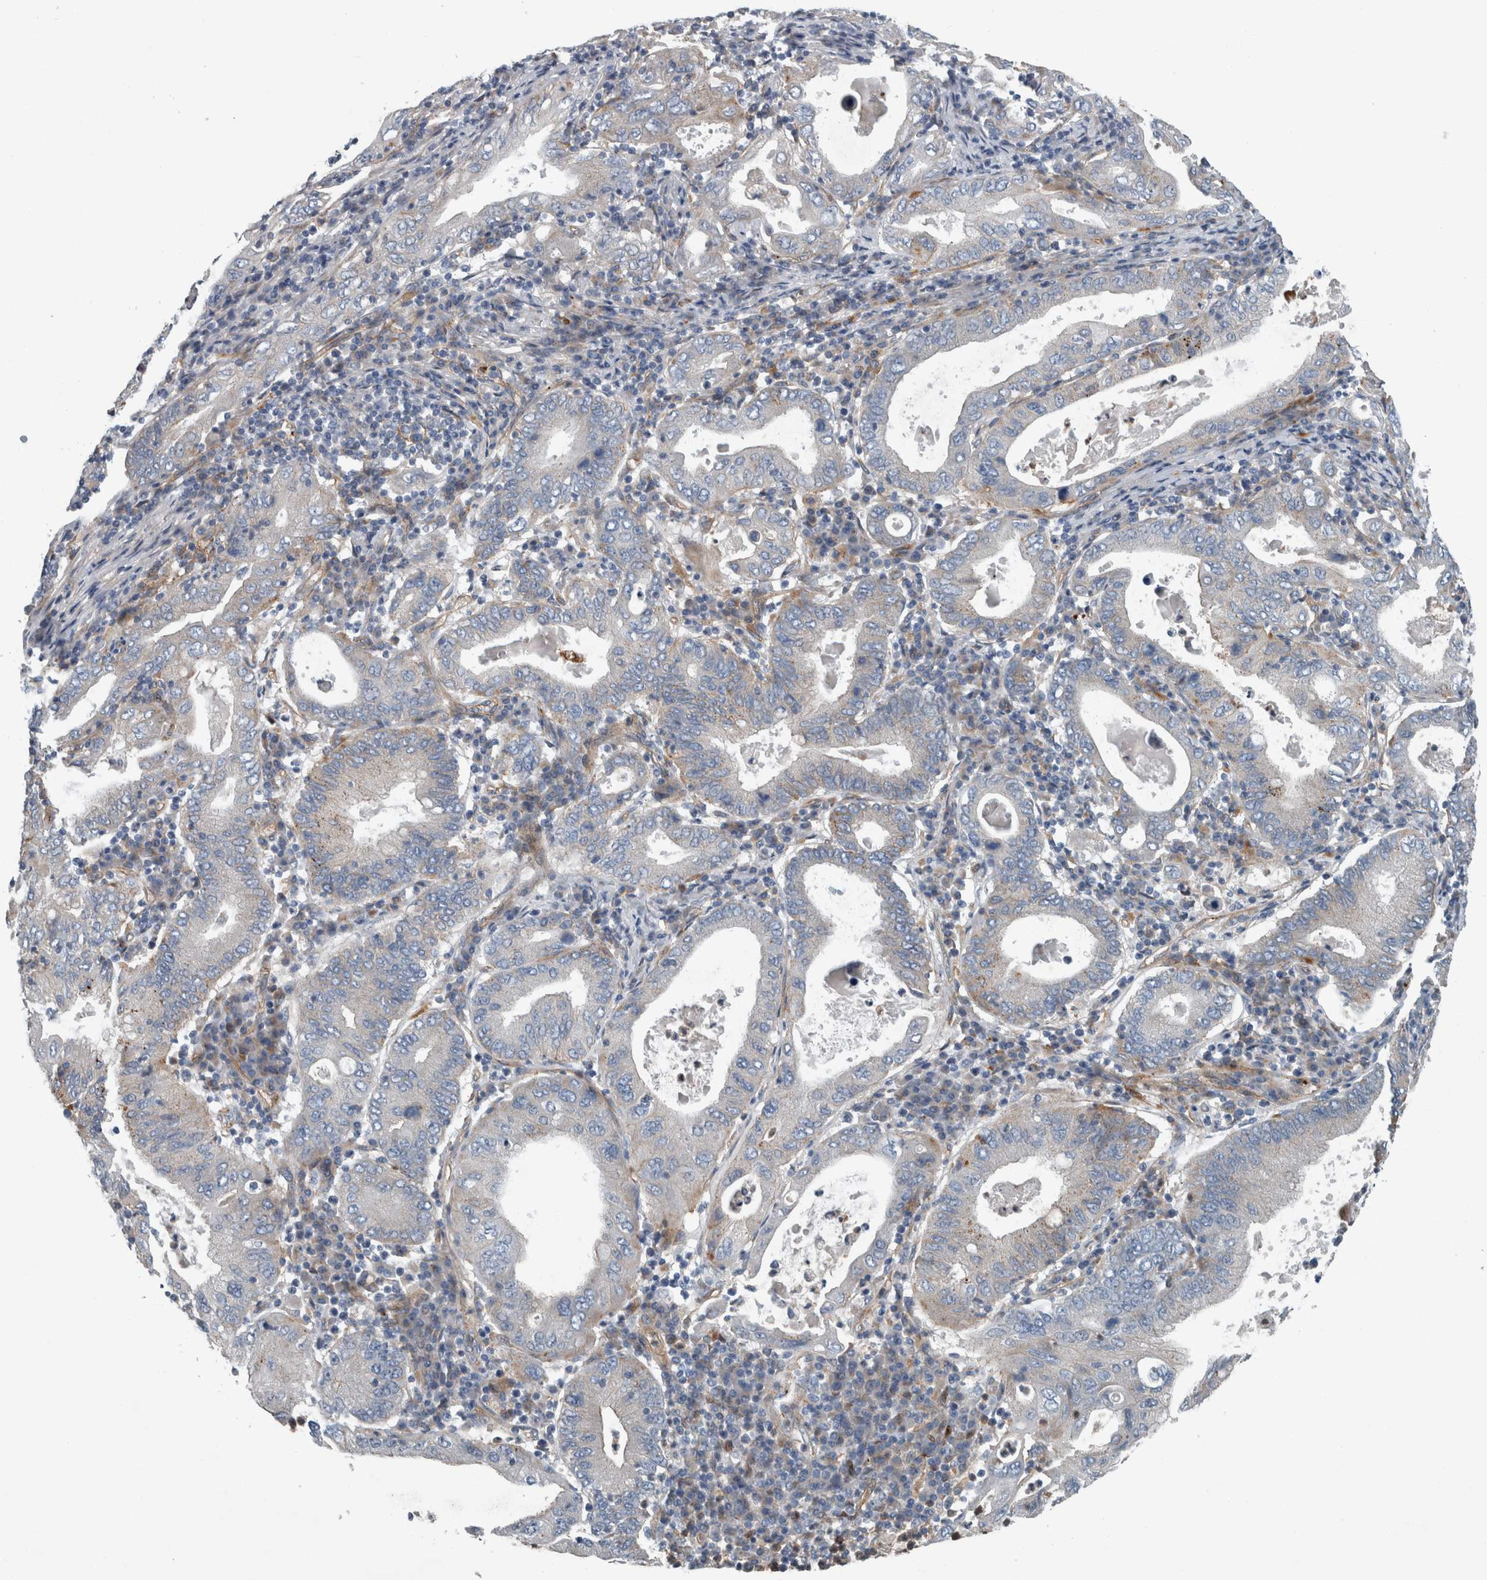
{"staining": {"intensity": "negative", "quantity": "none", "location": "none"}, "tissue": "stomach cancer", "cell_type": "Tumor cells", "image_type": "cancer", "snomed": [{"axis": "morphology", "description": "Normal tissue, NOS"}, {"axis": "morphology", "description": "Adenocarcinoma, NOS"}, {"axis": "topography", "description": "Esophagus"}, {"axis": "topography", "description": "Stomach, upper"}, {"axis": "topography", "description": "Peripheral nerve tissue"}], "caption": "A micrograph of stomach cancer stained for a protein reveals no brown staining in tumor cells. (DAB immunohistochemistry with hematoxylin counter stain).", "gene": "GLT8D2", "patient": {"sex": "male", "age": 62}}